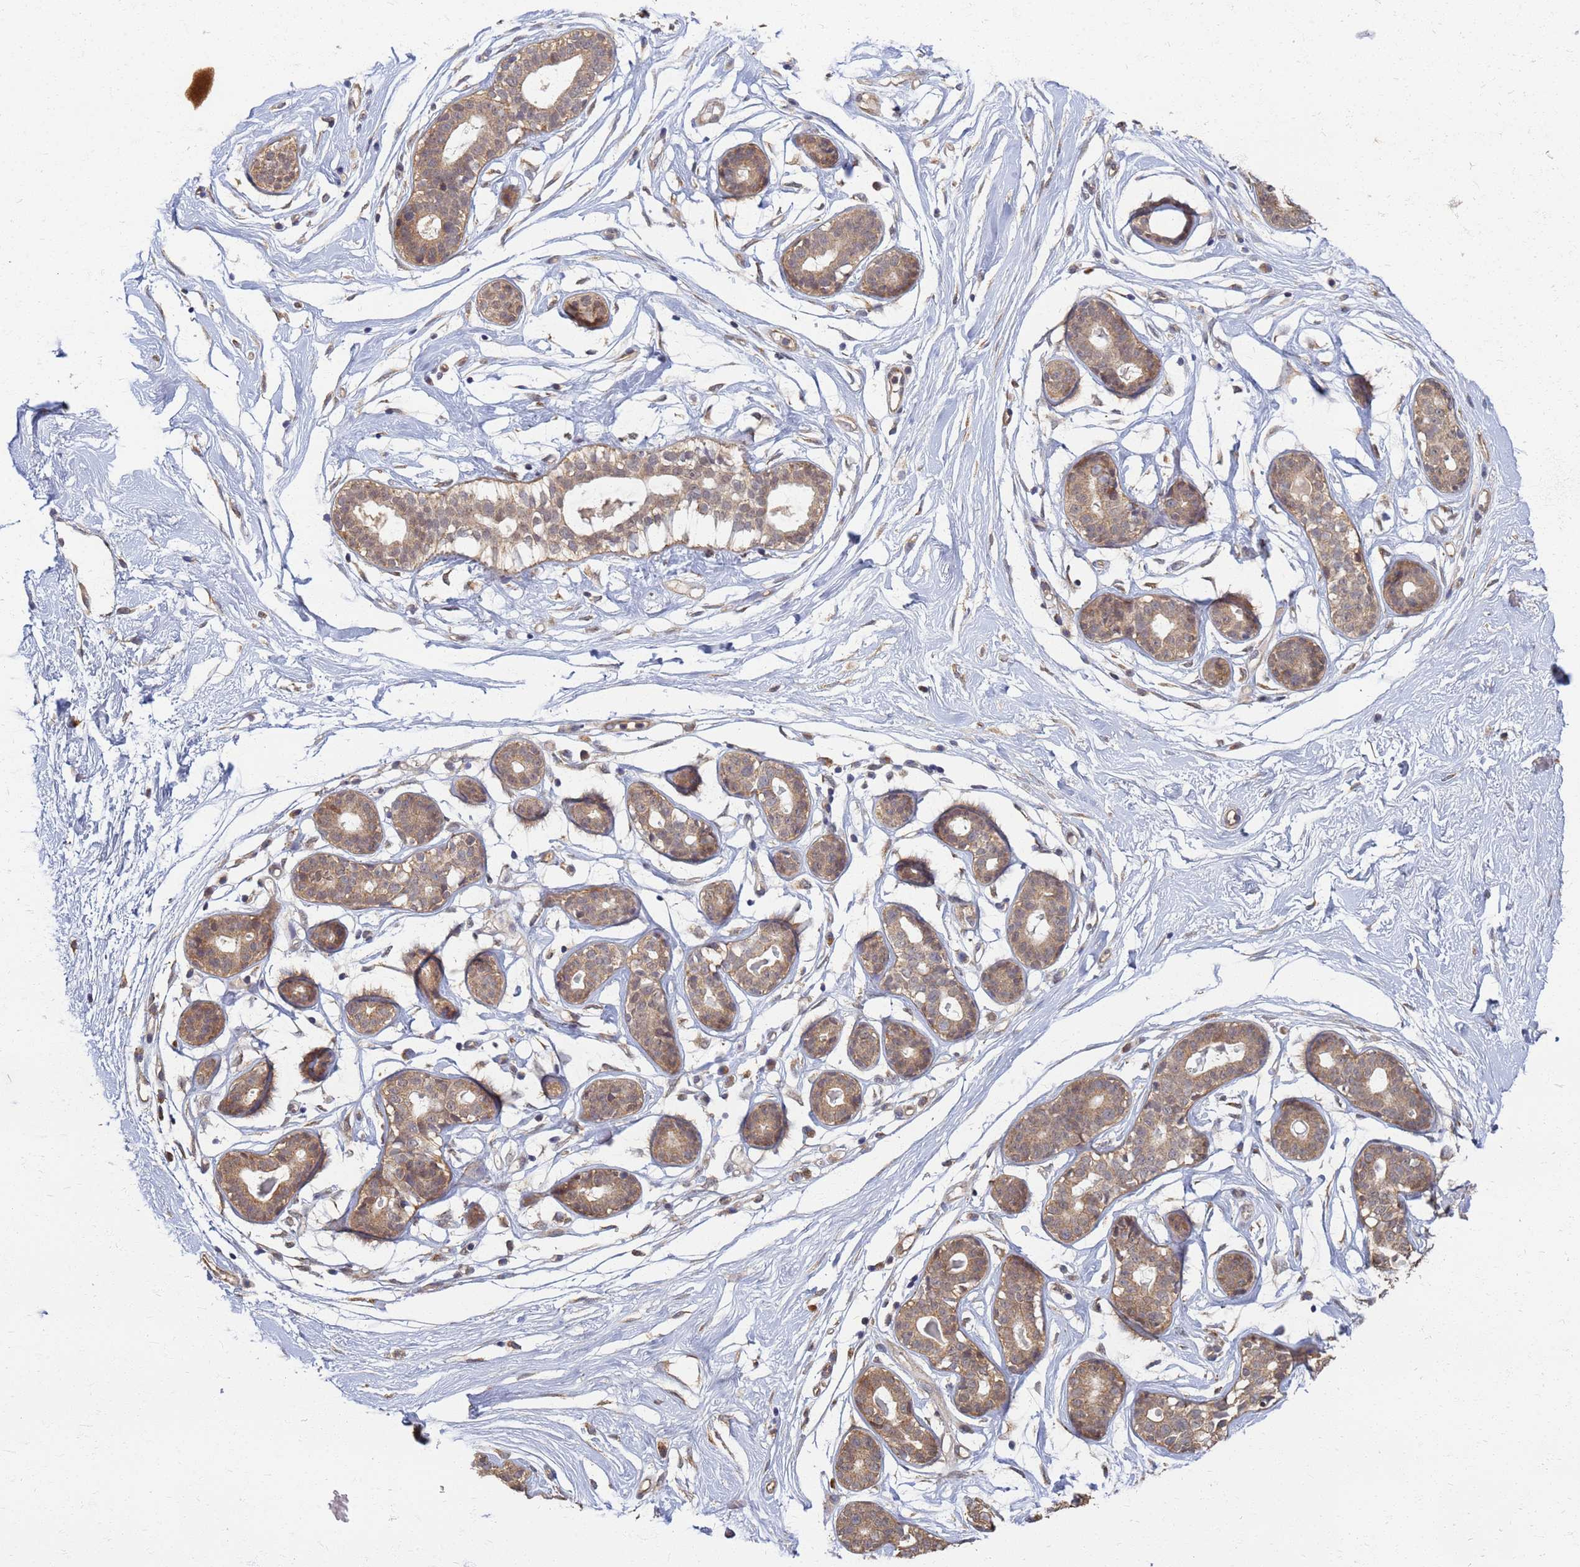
{"staining": {"intensity": "negative", "quantity": "none", "location": "none"}, "tissue": "breast", "cell_type": "Adipocytes", "image_type": "normal", "snomed": [{"axis": "morphology", "description": "Normal tissue, NOS"}, {"axis": "morphology", "description": "Adenoma, NOS"}, {"axis": "topography", "description": "Breast"}], "caption": "Breast was stained to show a protein in brown. There is no significant expression in adipocytes. Brightfield microscopy of immunohistochemistry stained with DAB (3,3'-diaminobenzidine) (brown) and hematoxylin (blue), captured at high magnification.", "gene": "ITGB4", "patient": {"sex": "female", "age": 23}}